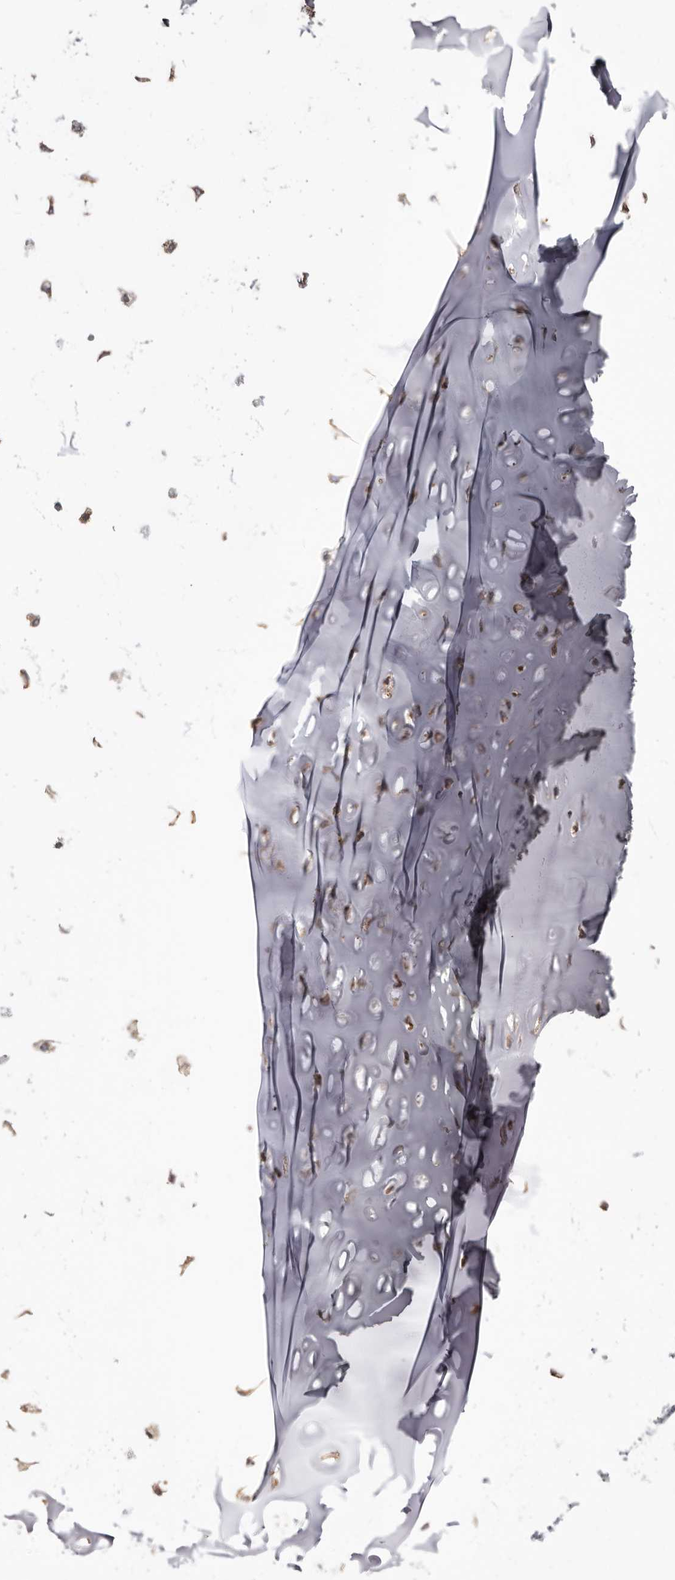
{"staining": {"intensity": "moderate", "quantity": ">75%", "location": "cytoplasmic/membranous,nuclear"}, "tissue": "soft tissue", "cell_type": "Chondrocytes", "image_type": "normal", "snomed": [{"axis": "morphology", "description": "Normal tissue, NOS"}, {"axis": "morphology", "description": "Basal cell carcinoma"}, {"axis": "topography", "description": "Cartilage tissue"}, {"axis": "topography", "description": "Nasopharynx"}, {"axis": "topography", "description": "Oral tissue"}], "caption": "The immunohistochemical stain highlights moderate cytoplasmic/membranous,nuclear positivity in chondrocytes of benign soft tissue. The staining is performed using DAB brown chromogen to label protein expression. The nuclei are counter-stained blue using hematoxylin.", "gene": "KHDRBS2", "patient": {"sex": "female", "age": 77}}